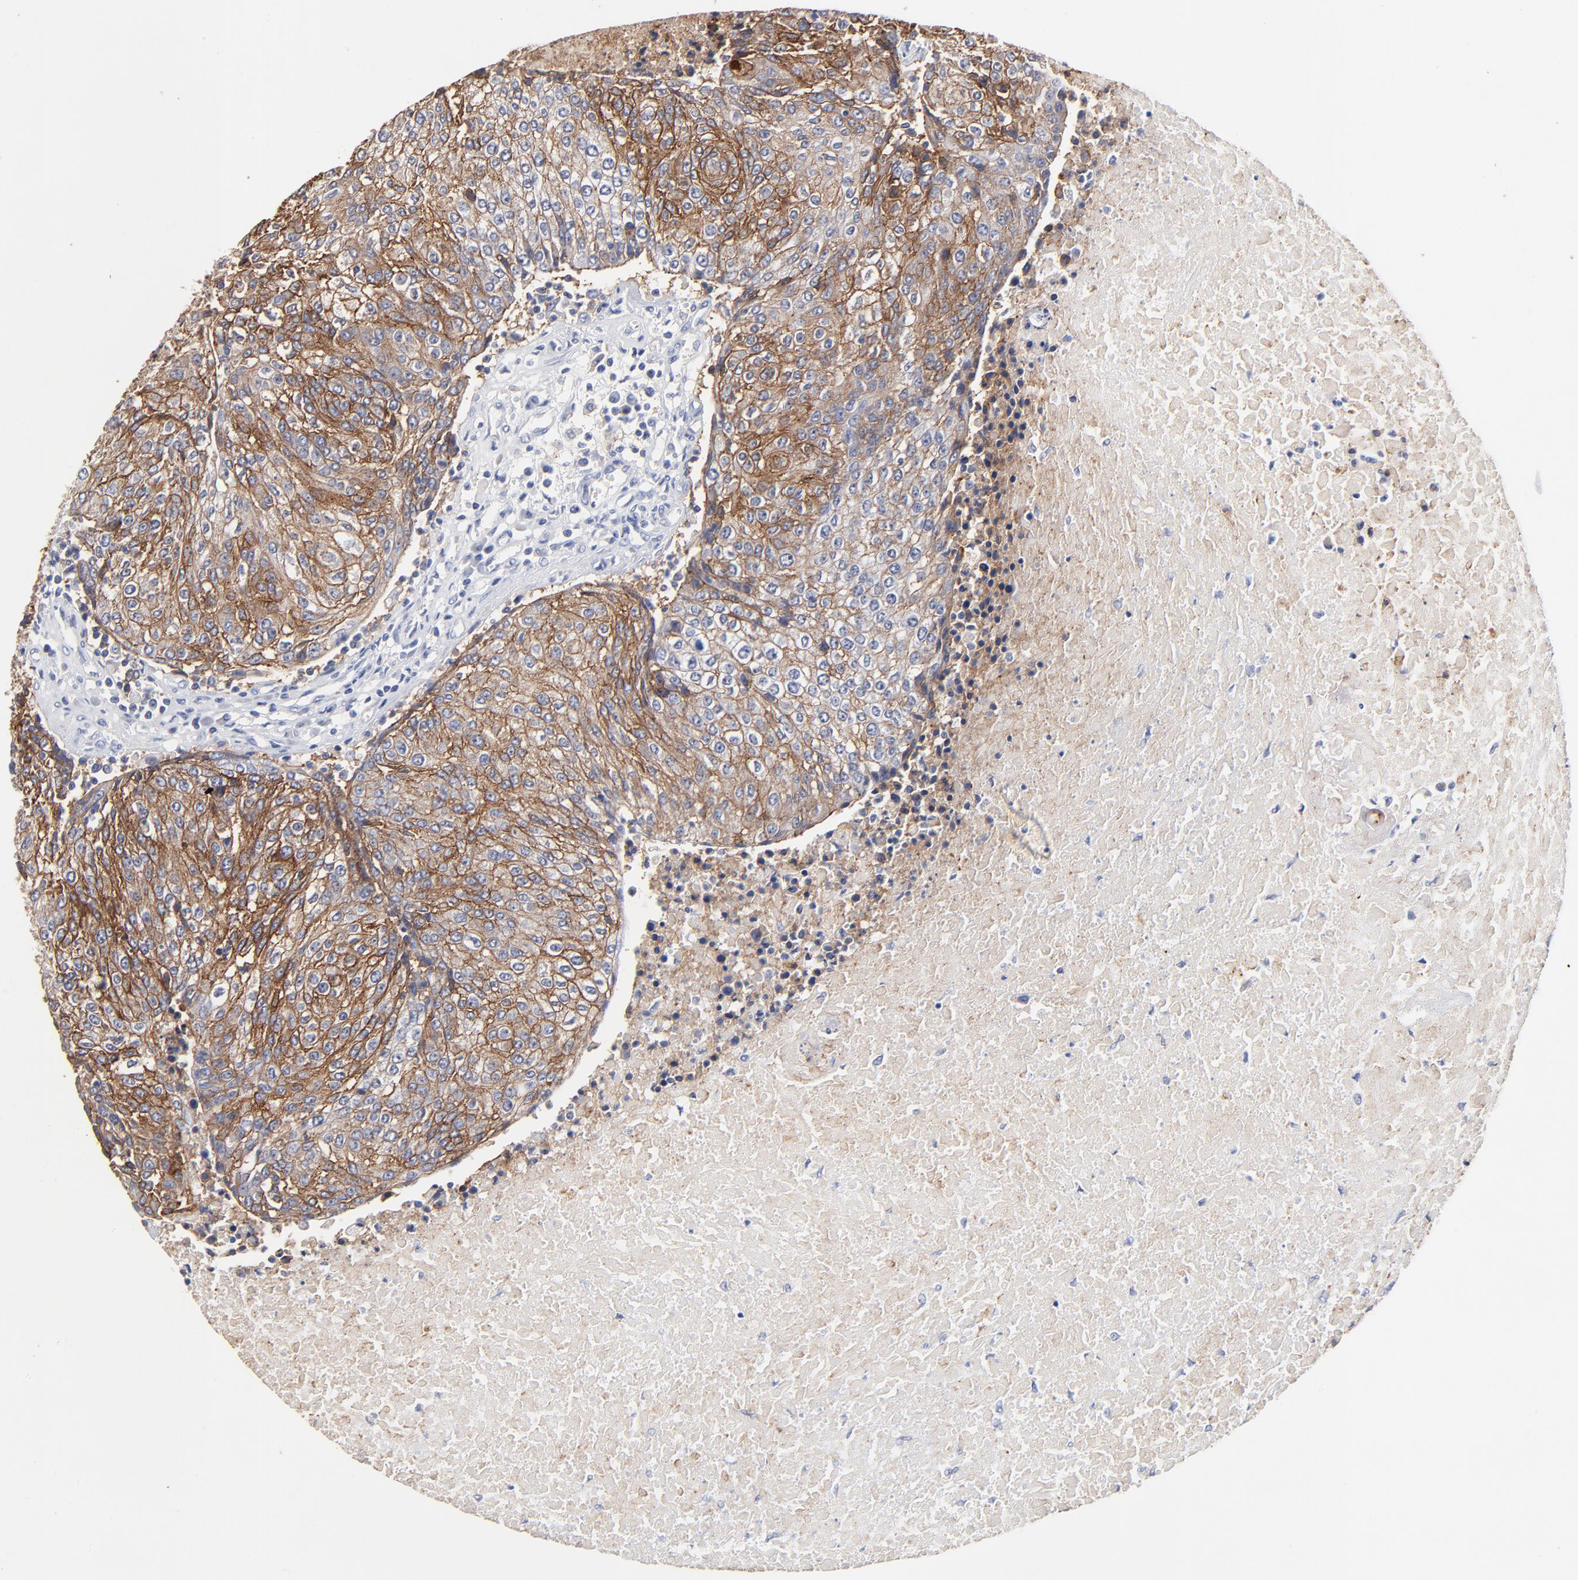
{"staining": {"intensity": "moderate", "quantity": ">75%", "location": "cytoplasmic/membranous"}, "tissue": "urothelial cancer", "cell_type": "Tumor cells", "image_type": "cancer", "snomed": [{"axis": "morphology", "description": "Urothelial carcinoma, High grade"}, {"axis": "topography", "description": "Urinary bladder"}], "caption": "Protein staining demonstrates moderate cytoplasmic/membranous expression in about >75% of tumor cells in high-grade urothelial carcinoma.", "gene": "CXADR", "patient": {"sex": "female", "age": 85}}